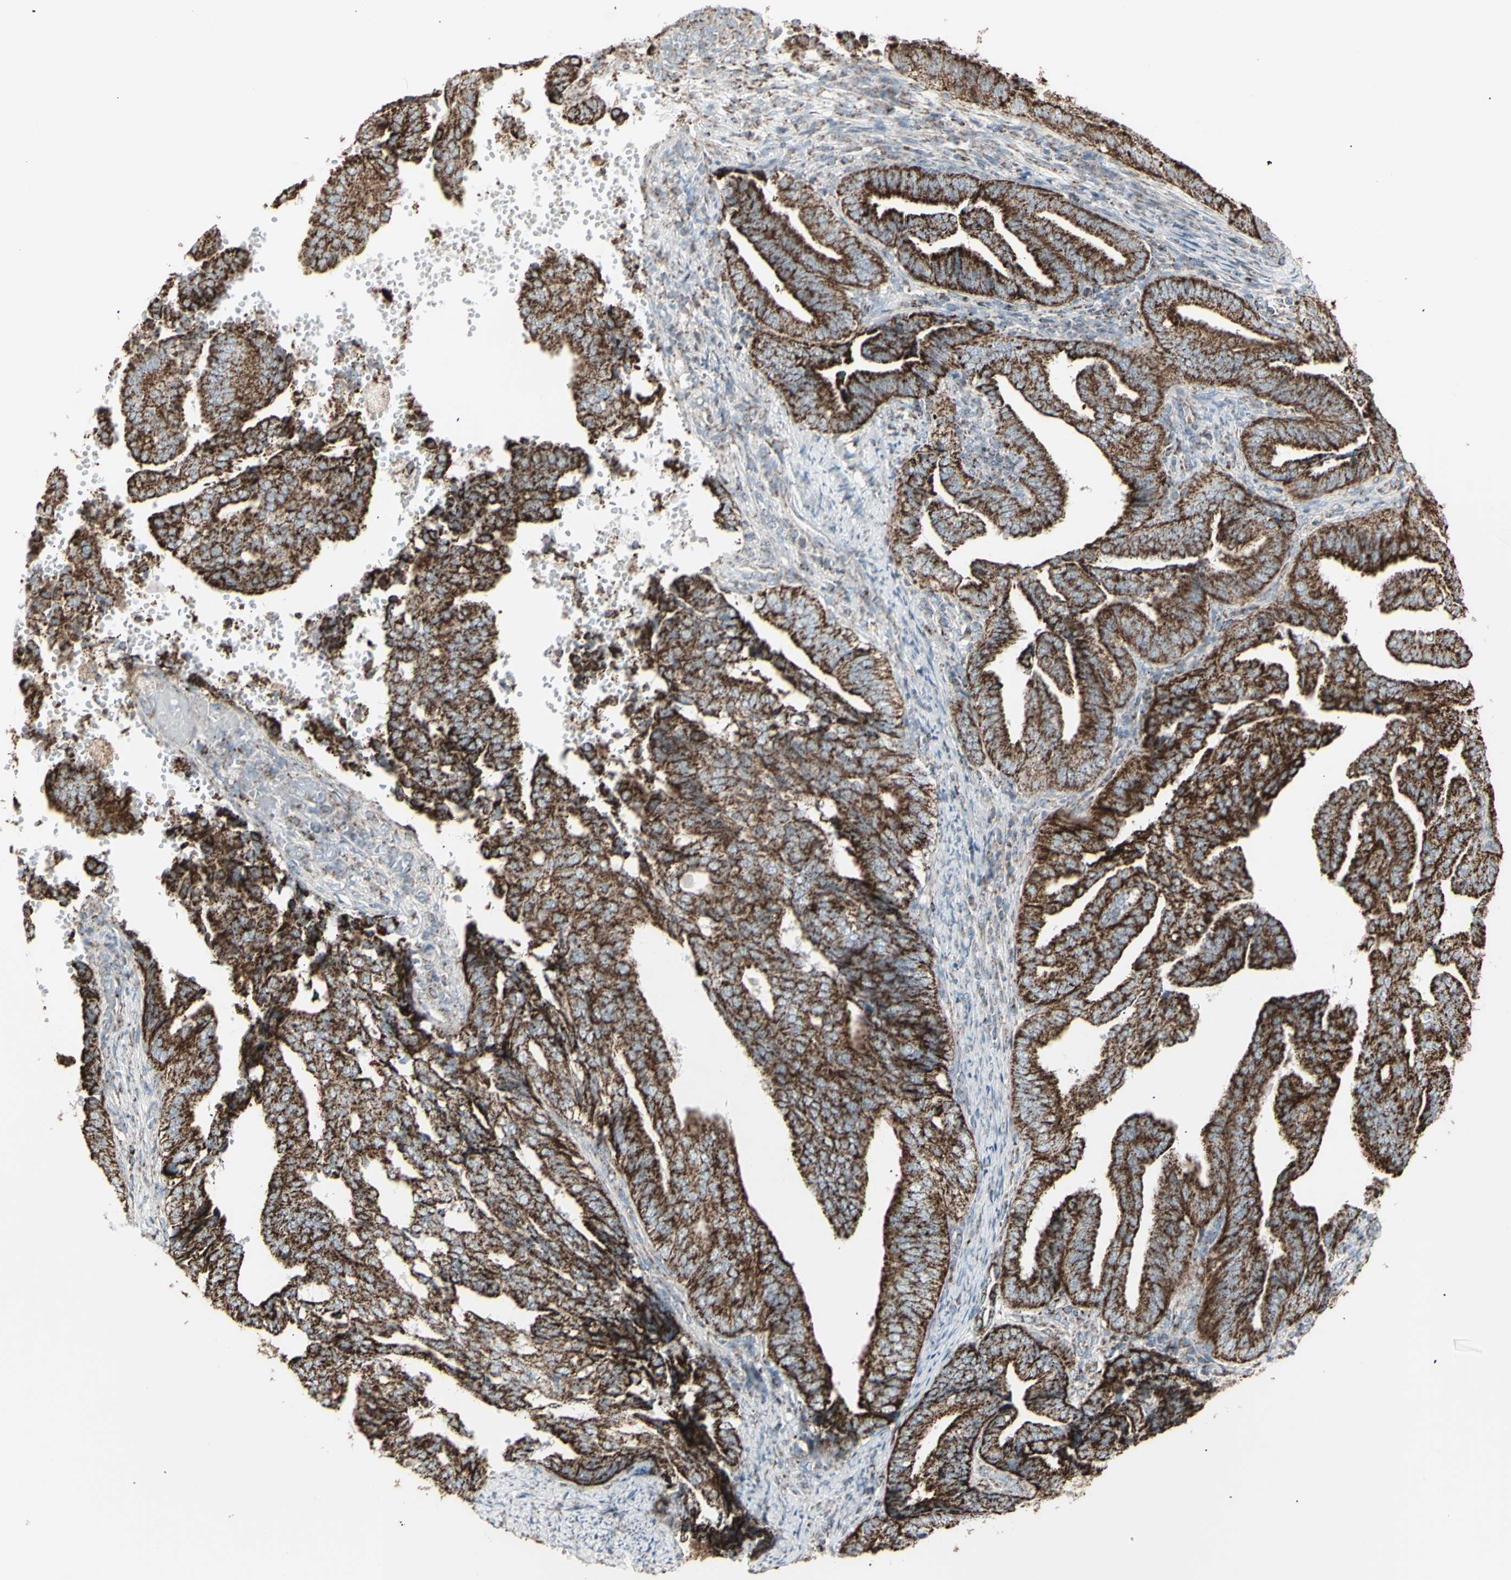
{"staining": {"intensity": "strong", "quantity": ">75%", "location": "cytoplasmic/membranous"}, "tissue": "endometrial cancer", "cell_type": "Tumor cells", "image_type": "cancer", "snomed": [{"axis": "morphology", "description": "Adenocarcinoma, NOS"}, {"axis": "topography", "description": "Endometrium"}], "caption": "Endometrial adenocarcinoma stained with DAB (3,3'-diaminobenzidine) immunohistochemistry reveals high levels of strong cytoplasmic/membranous positivity in about >75% of tumor cells.", "gene": "PLGRKT", "patient": {"sex": "female", "age": 58}}